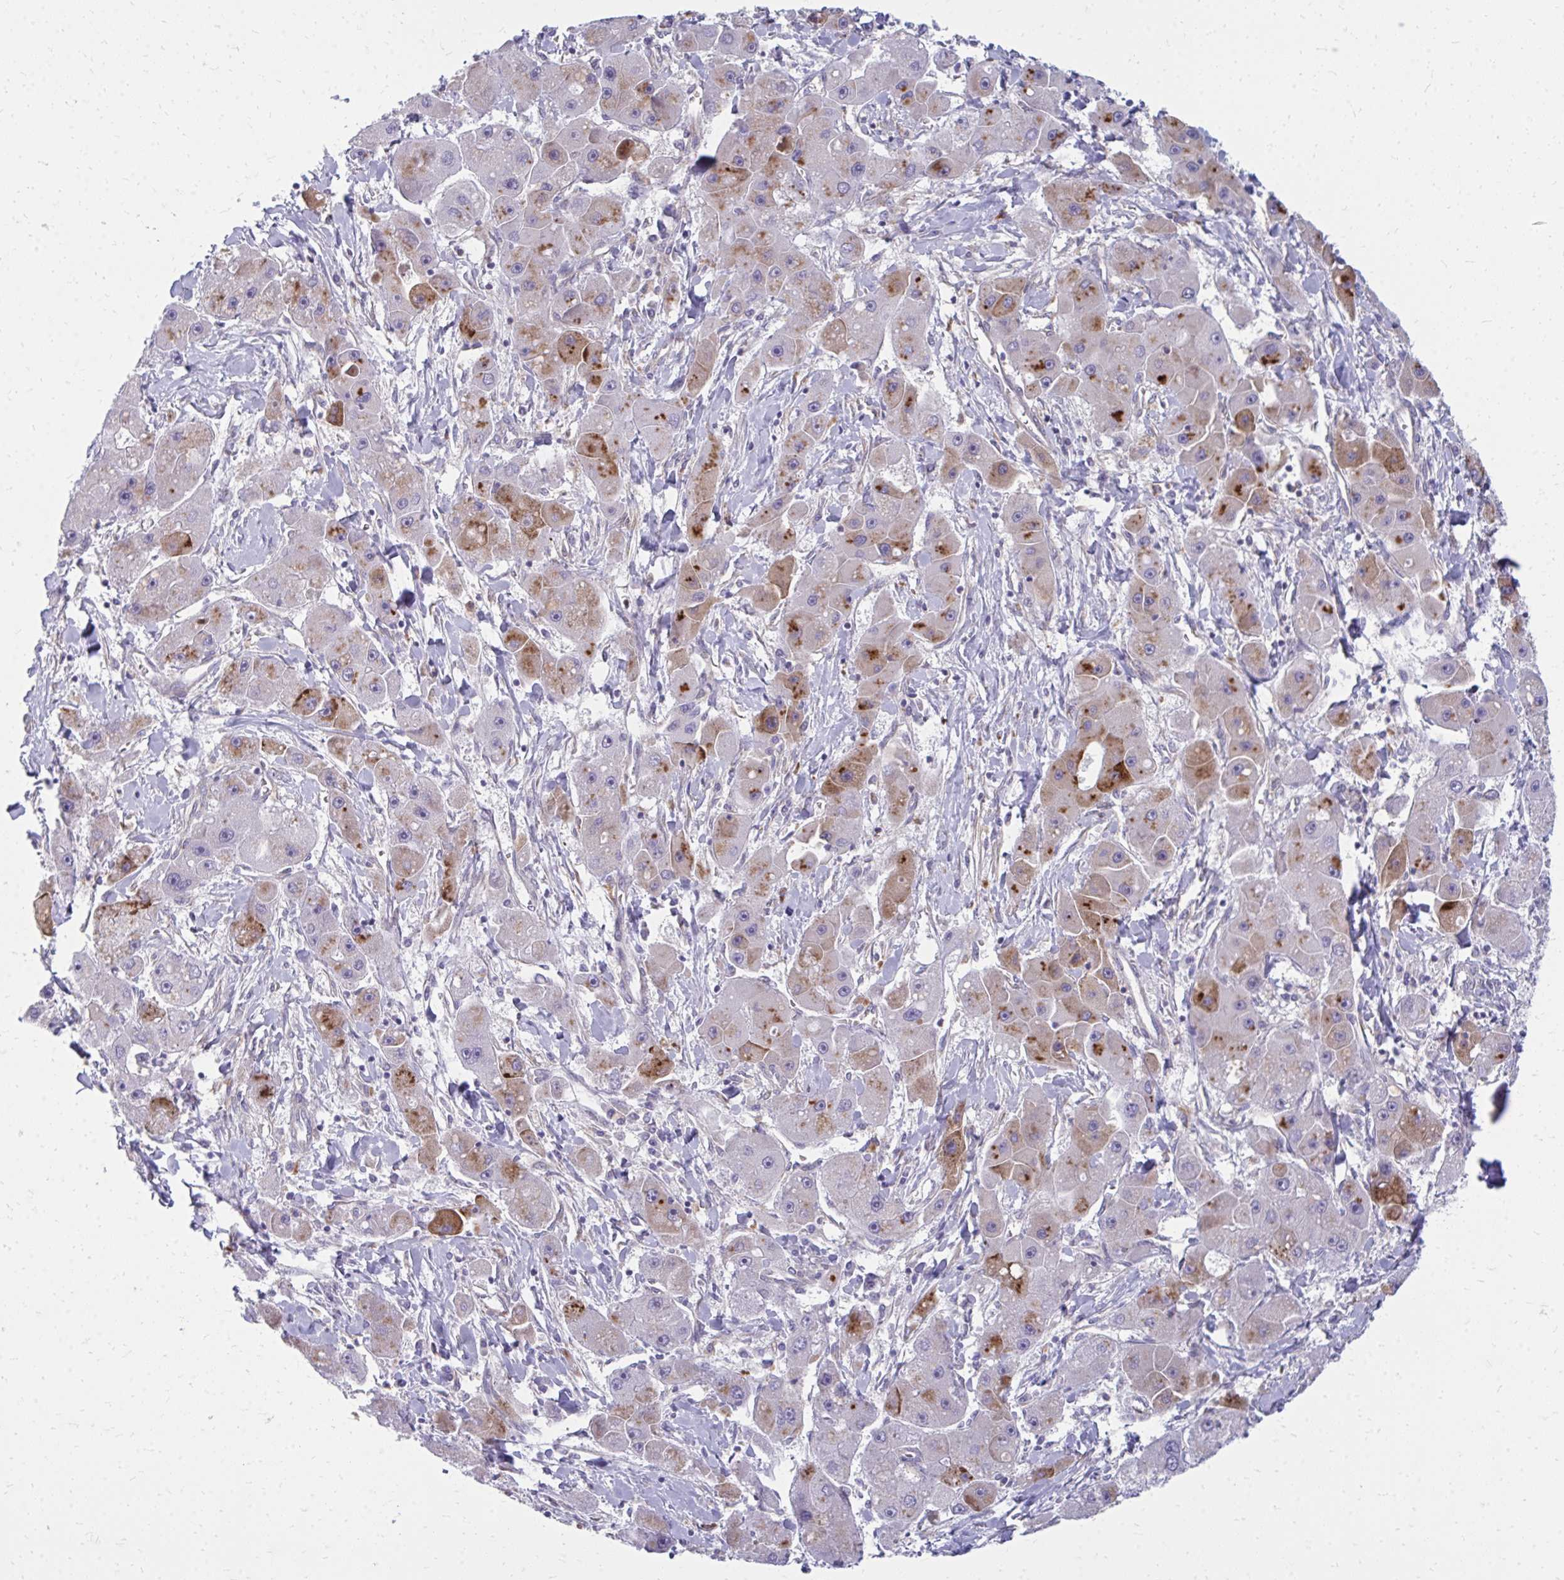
{"staining": {"intensity": "moderate", "quantity": "<25%", "location": "cytoplasmic/membranous"}, "tissue": "liver cancer", "cell_type": "Tumor cells", "image_type": "cancer", "snomed": [{"axis": "morphology", "description": "Carcinoma, Hepatocellular, NOS"}, {"axis": "topography", "description": "Liver"}], "caption": "IHC of human liver cancer shows low levels of moderate cytoplasmic/membranous staining in approximately <25% of tumor cells.", "gene": "ASAP1", "patient": {"sex": "male", "age": 24}}